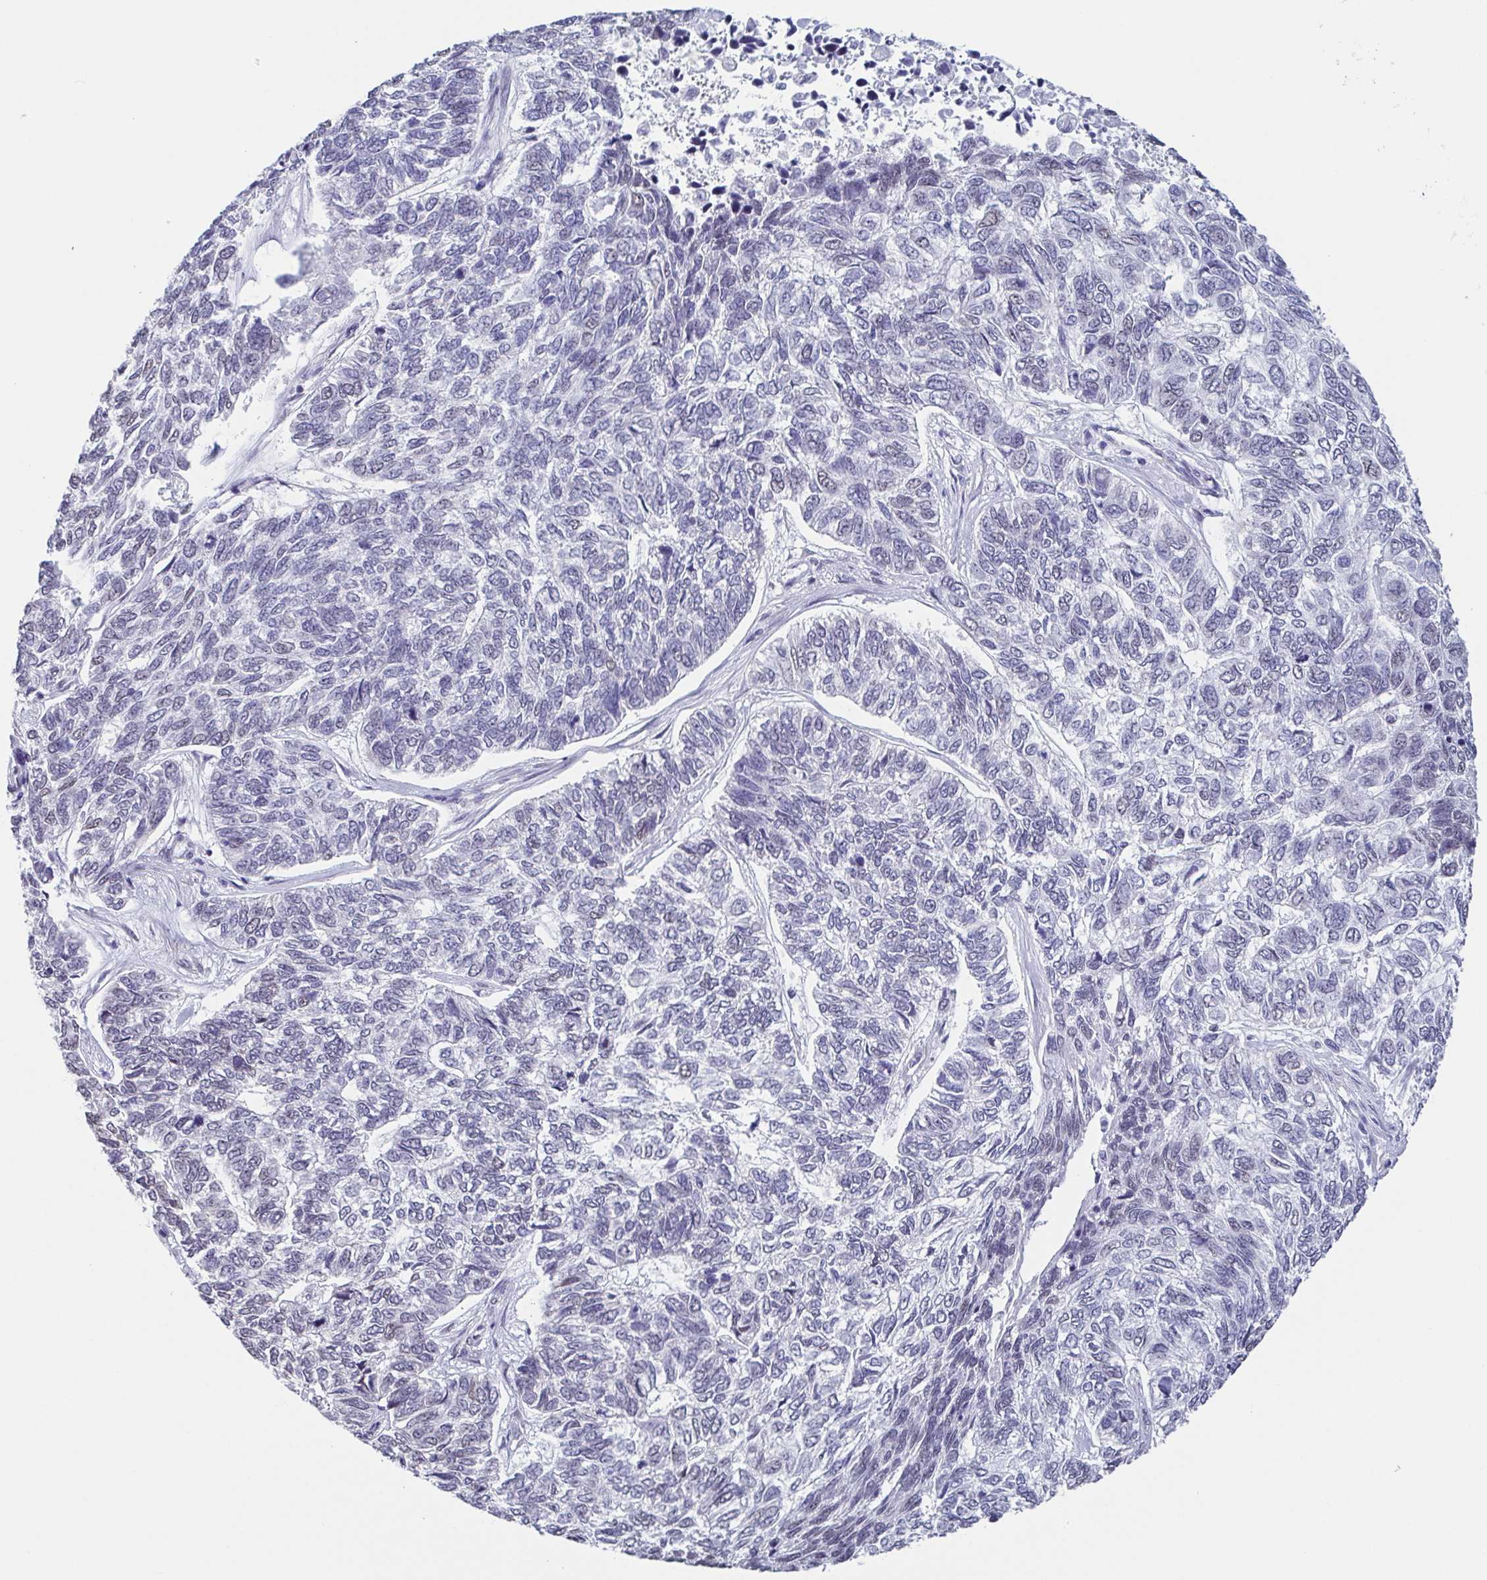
{"staining": {"intensity": "negative", "quantity": "none", "location": "none"}, "tissue": "skin cancer", "cell_type": "Tumor cells", "image_type": "cancer", "snomed": [{"axis": "morphology", "description": "Basal cell carcinoma"}, {"axis": "topography", "description": "Skin"}], "caption": "An immunohistochemistry histopathology image of skin basal cell carcinoma is shown. There is no staining in tumor cells of skin basal cell carcinoma. (DAB IHC, high magnification).", "gene": "TMEM92", "patient": {"sex": "female", "age": 65}}